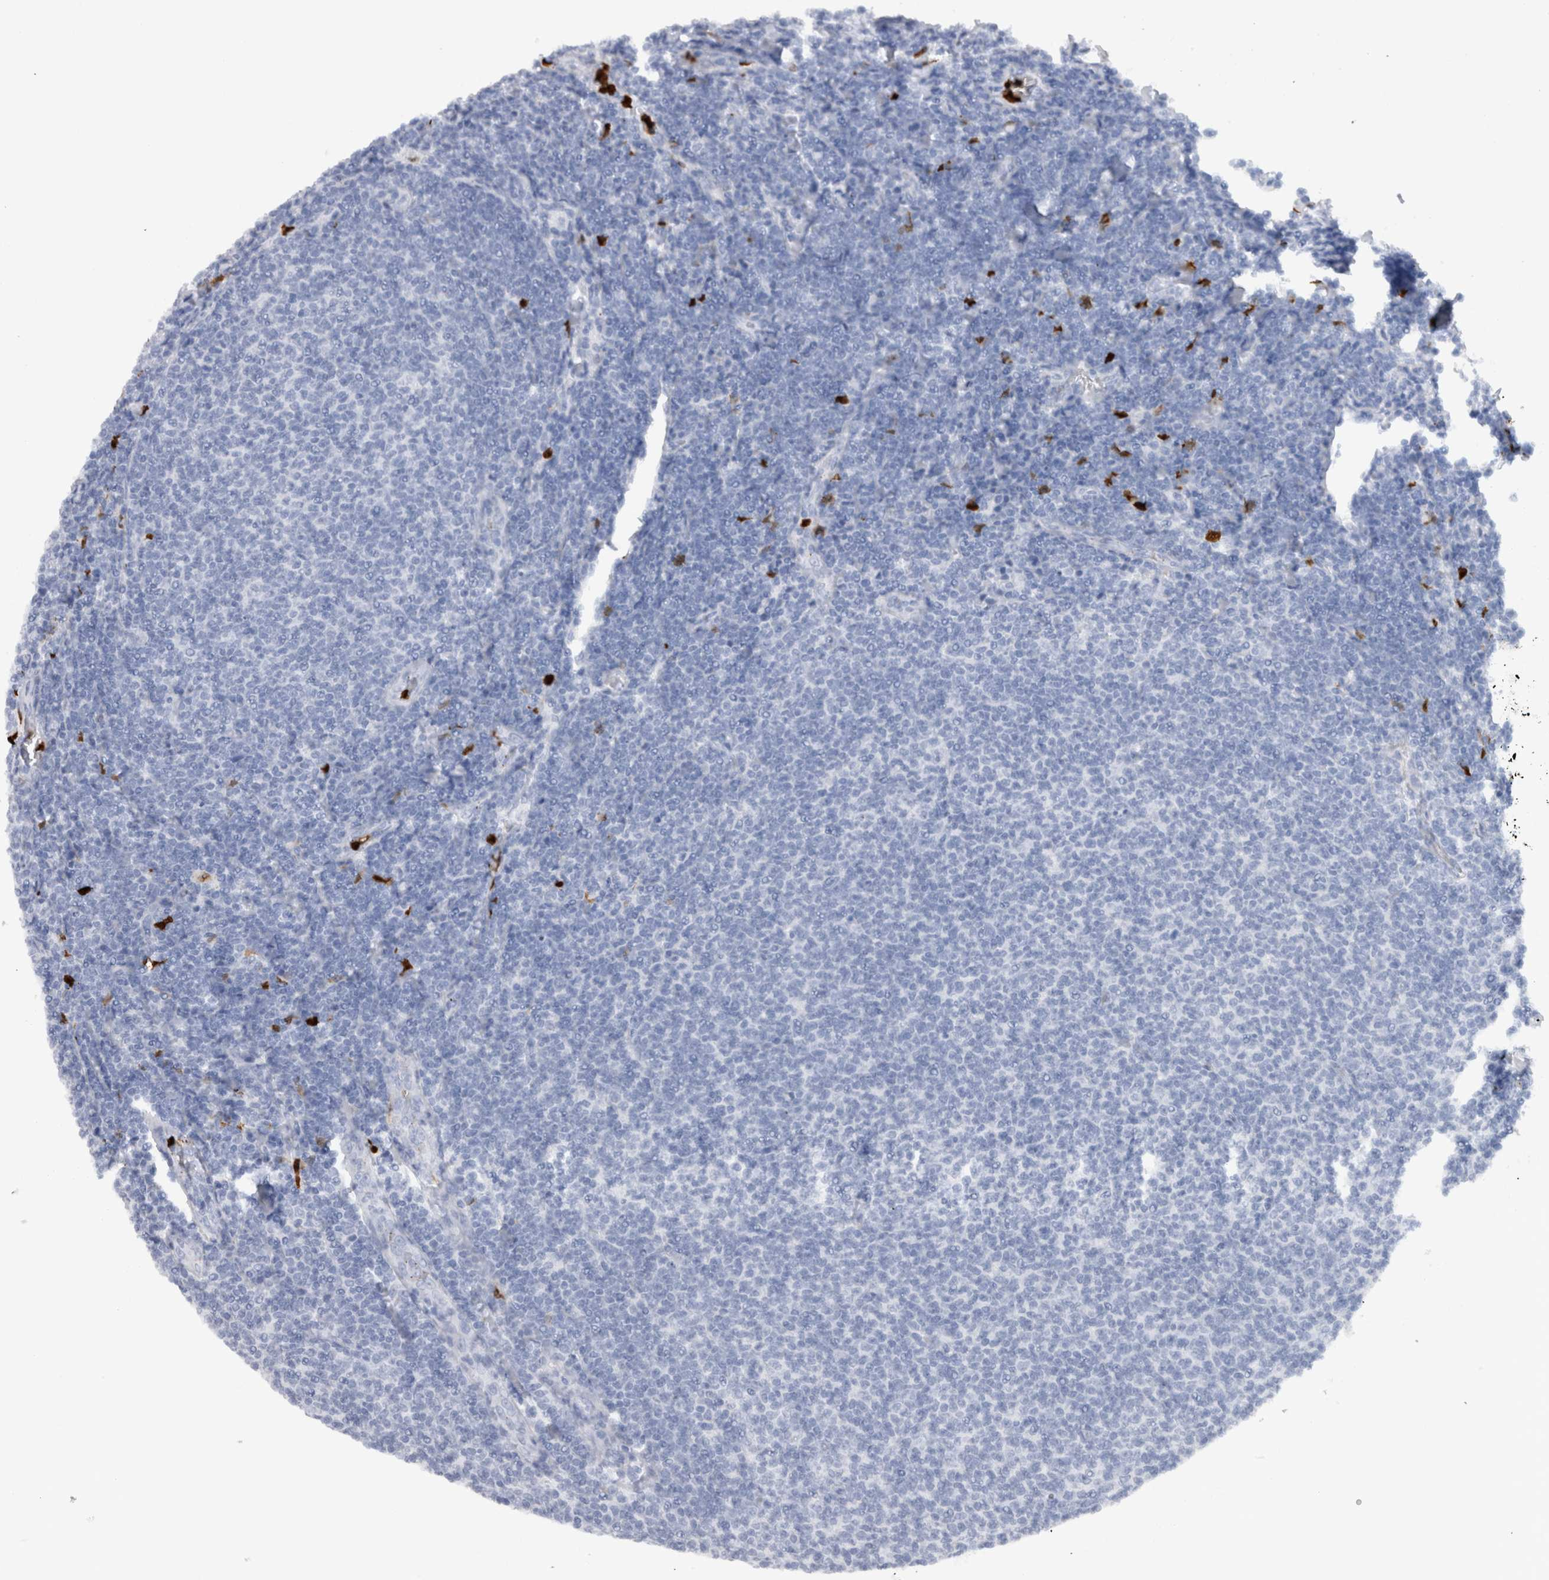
{"staining": {"intensity": "negative", "quantity": "none", "location": "none"}, "tissue": "lymphoma", "cell_type": "Tumor cells", "image_type": "cancer", "snomed": [{"axis": "morphology", "description": "Malignant lymphoma, non-Hodgkin's type, Low grade"}, {"axis": "topography", "description": "Lymph node"}], "caption": "Immunohistochemical staining of low-grade malignant lymphoma, non-Hodgkin's type demonstrates no significant staining in tumor cells.", "gene": "S100A8", "patient": {"sex": "male", "age": 66}}